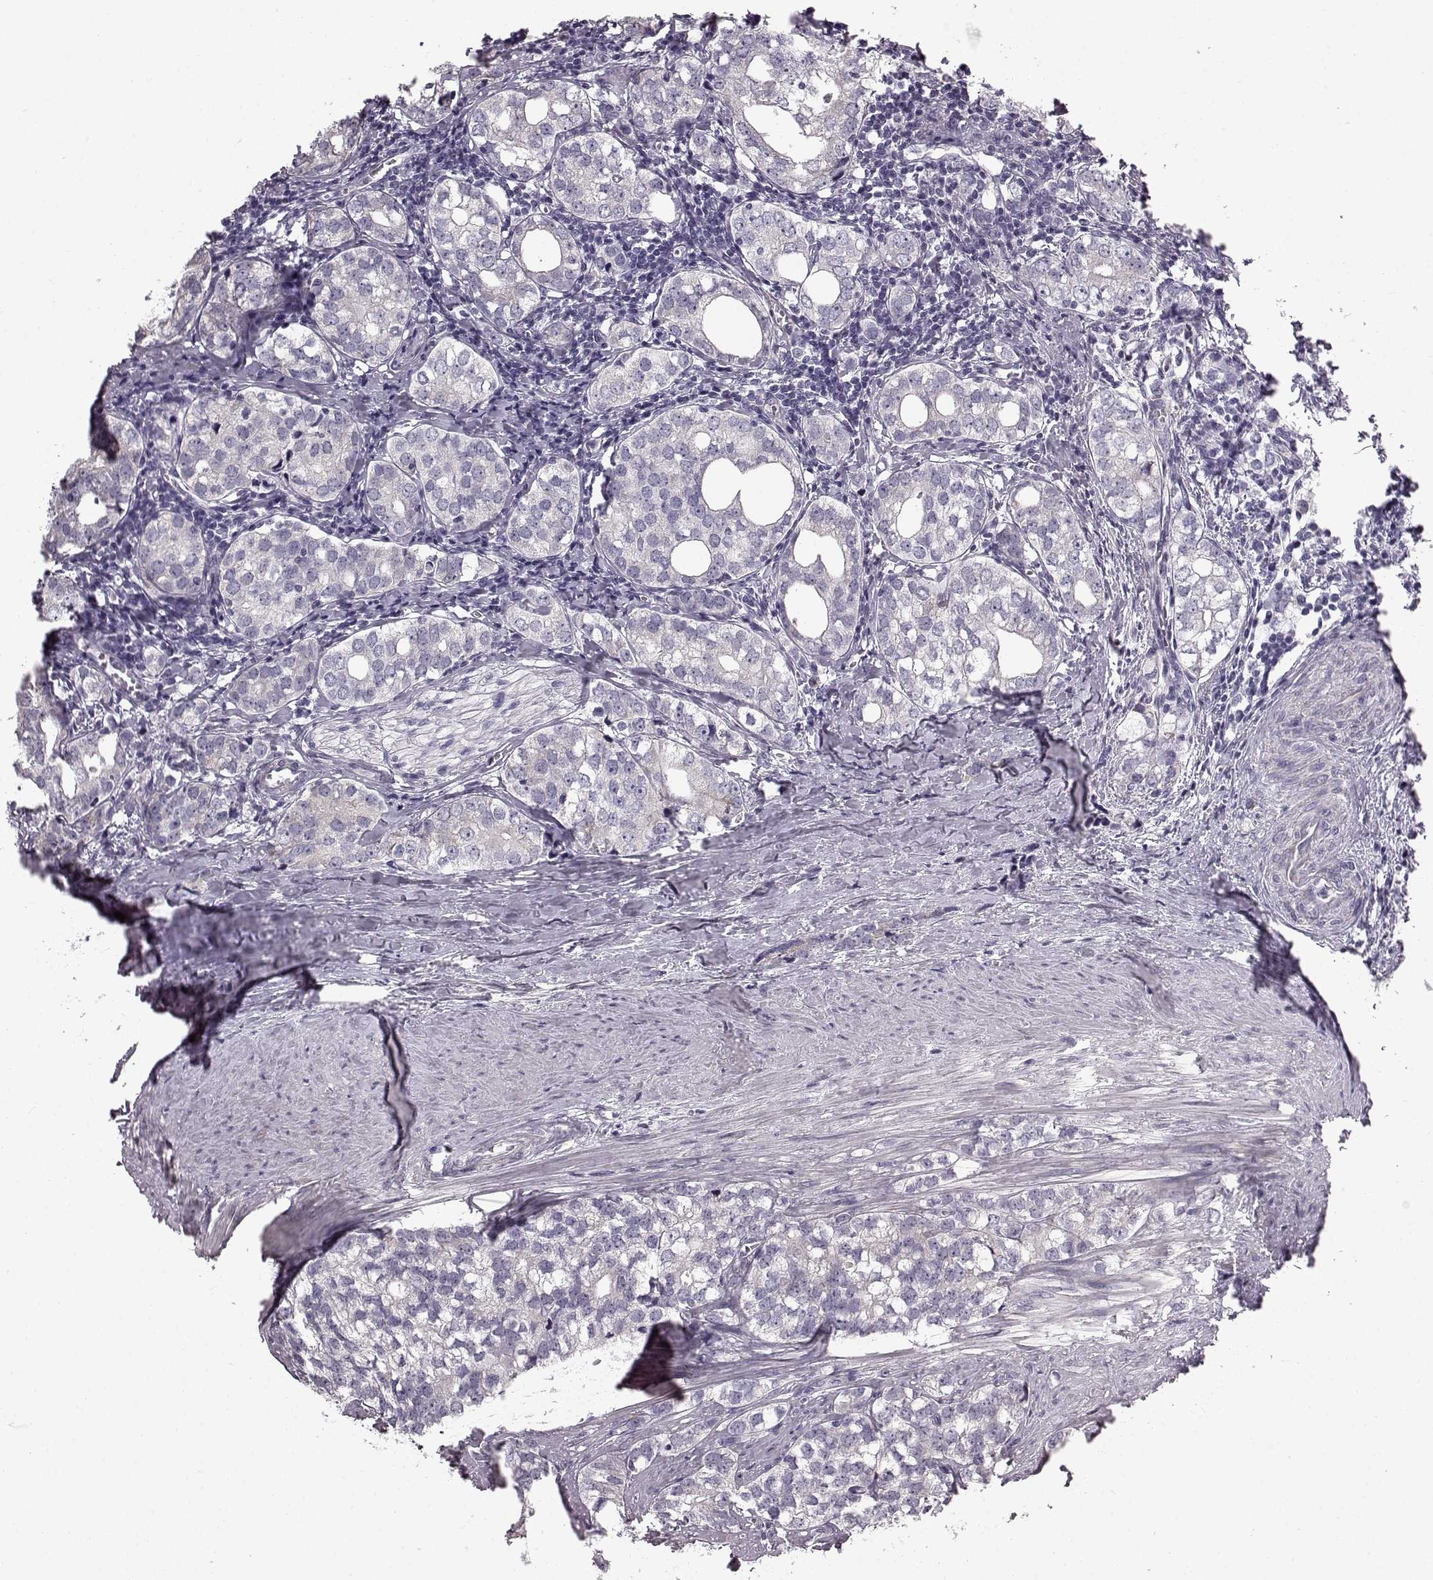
{"staining": {"intensity": "negative", "quantity": "none", "location": "none"}, "tissue": "prostate cancer", "cell_type": "Tumor cells", "image_type": "cancer", "snomed": [{"axis": "morphology", "description": "Adenocarcinoma, NOS"}, {"axis": "topography", "description": "Prostate and seminal vesicle, NOS"}], "caption": "Prostate cancer (adenocarcinoma) stained for a protein using IHC reveals no staining tumor cells.", "gene": "FAM8A1", "patient": {"sex": "male", "age": 63}}